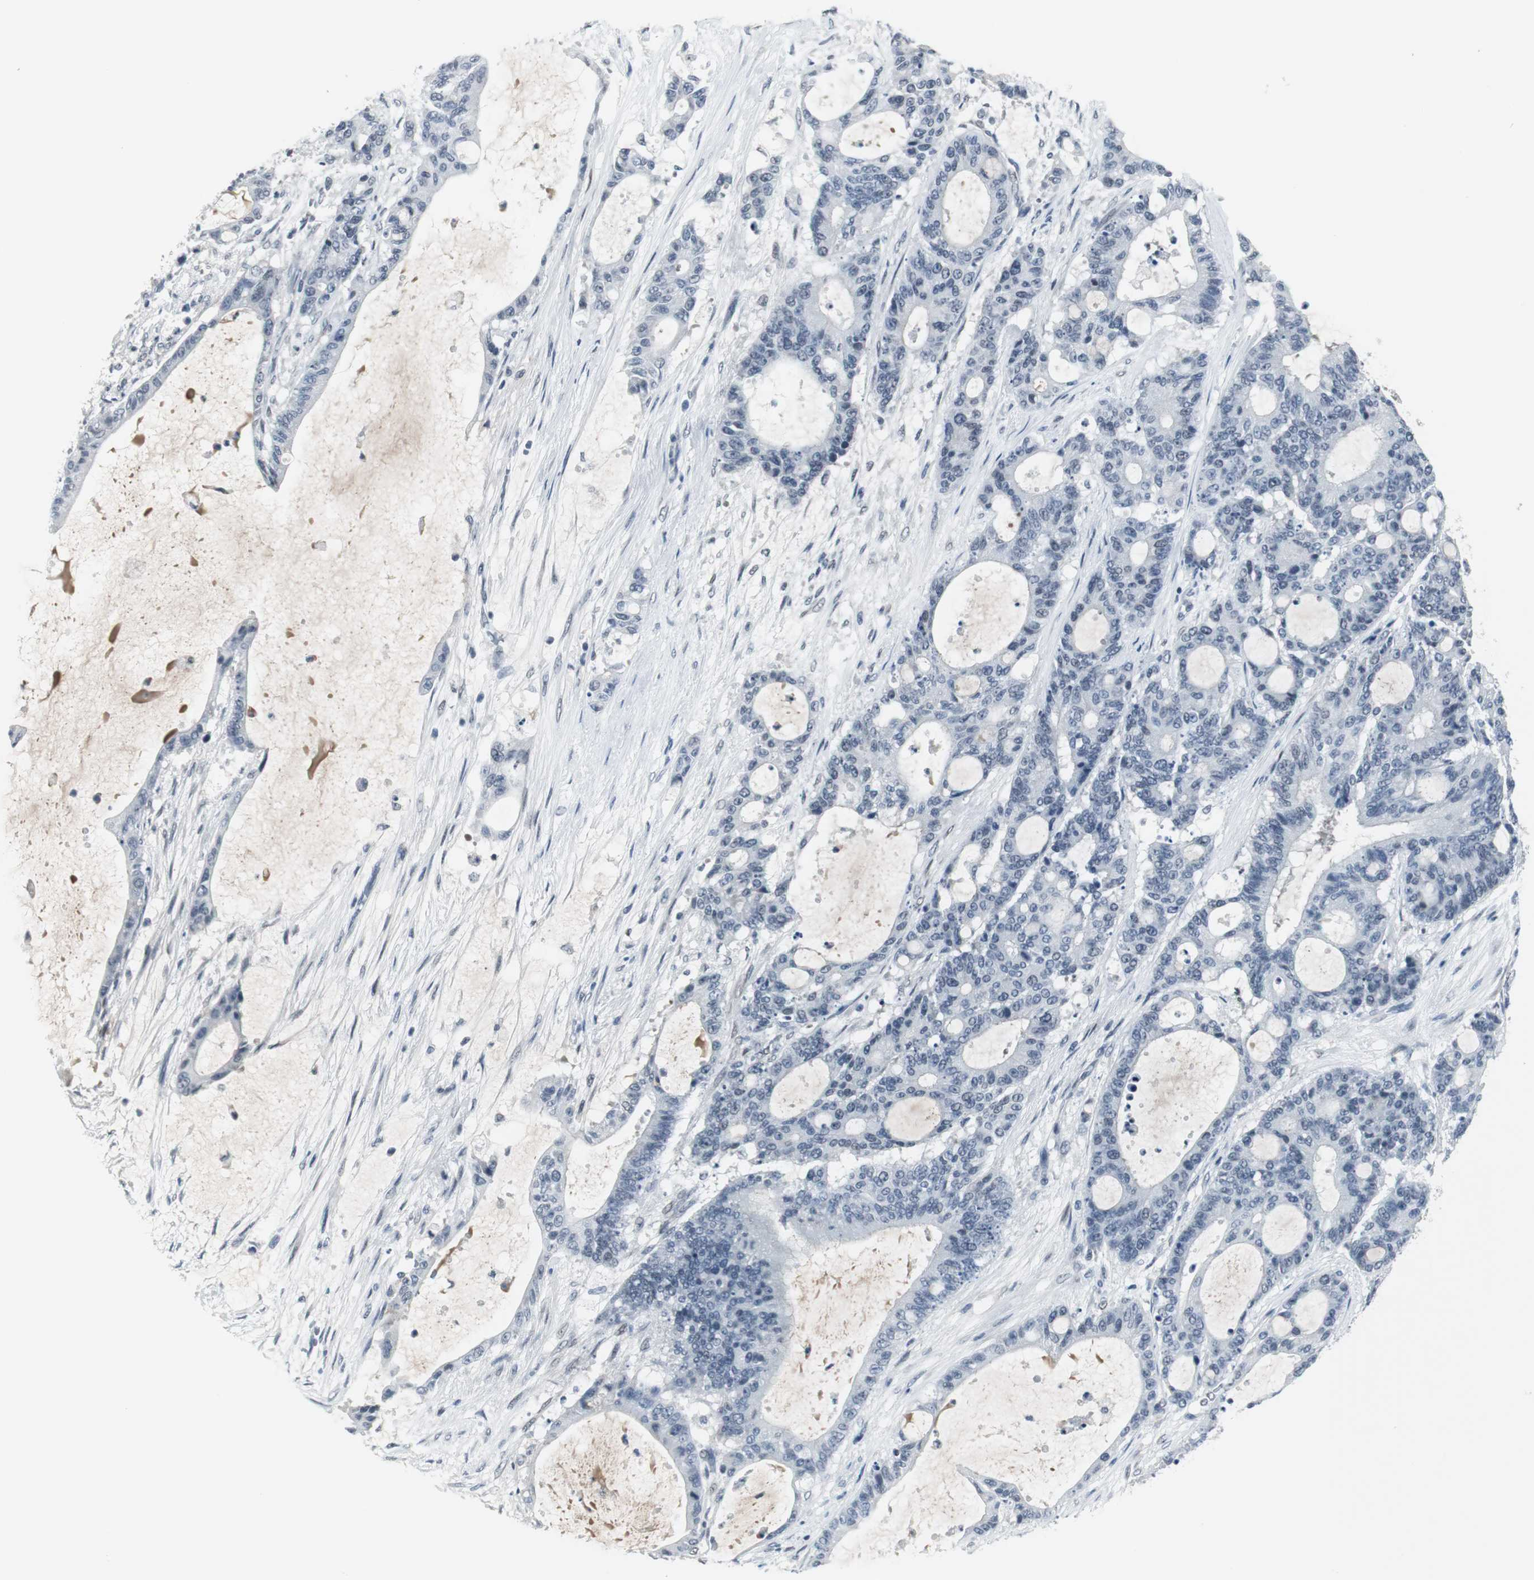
{"staining": {"intensity": "negative", "quantity": "none", "location": "none"}, "tissue": "liver cancer", "cell_type": "Tumor cells", "image_type": "cancer", "snomed": [{"axis": "morphology", "description": "Cholangiocarcinoma"}, {"axis": "topography", "description": "Liver"}], "caption": "The photomicrograph displays no staining of tumor cells in liver cancer. Brightfield microscopy of immunohistochemistry stained with DAB (brown) and hematoxylin (blue), captured at high magnification.", "gene": "ELK1", "patient": {"sex": "female", "age": 73}}